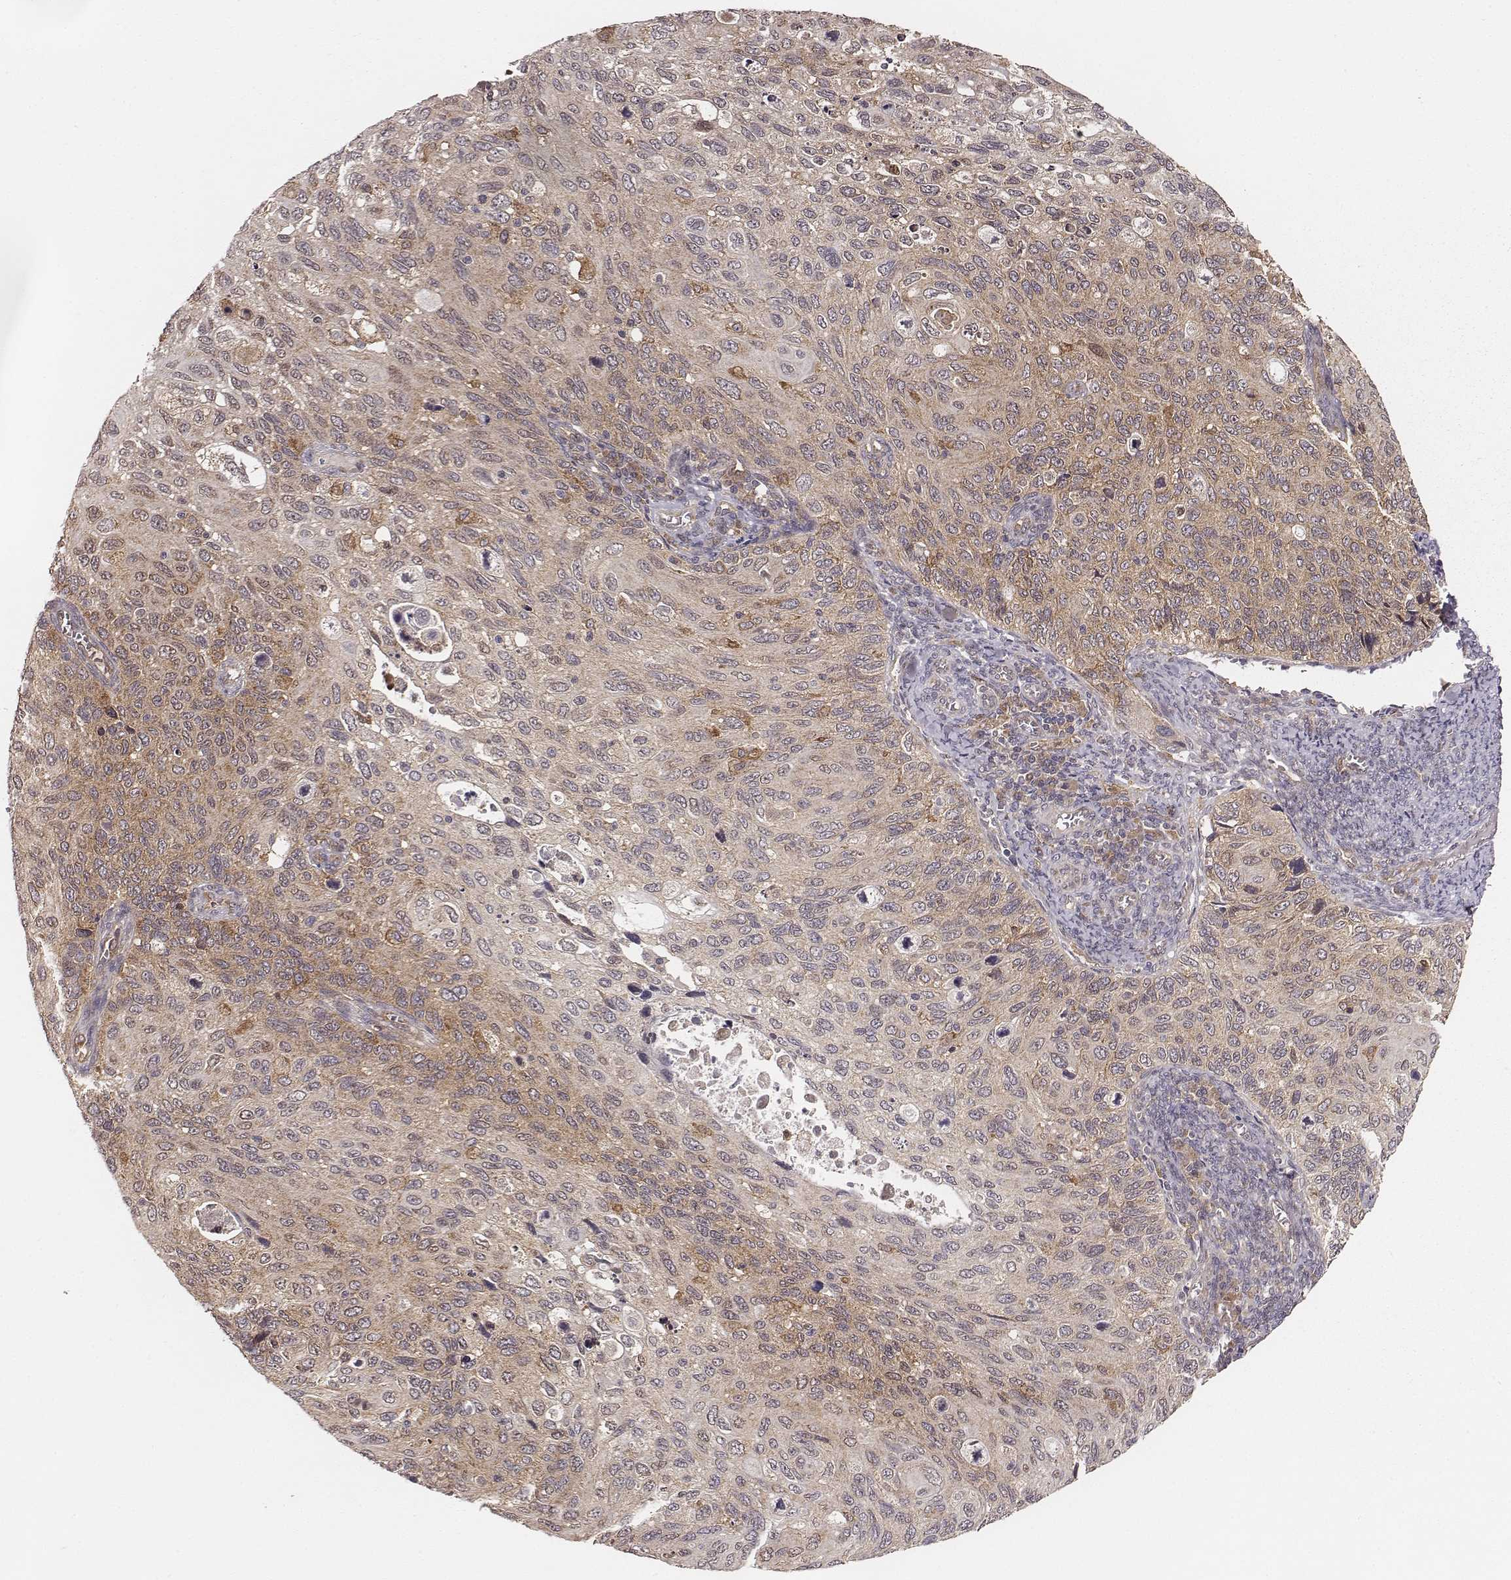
{"staining": {"intensity": "moderate", "quantity": ">75%", "location": "cytoplasmic/membranous"}, "tissue": "cervical cancer", "cell_type": "Tumor cells", "image_type": "cancer", "snomed": [{"axis": "morphology", "description": "Squamous cell carcinoma, NOS"}, {"axis": "topography", "description": "Cervix"}], "caption": "A brown stain highlights moderate cytoplasmic/membranous staining of a protein in cervical squamous cell carcinoma tumor cells. (DAB IHC, brown staining for protein, blue staining for nuclei).", "gene": "VPS26A", "patient": {"sex": "female", "age": 70}}